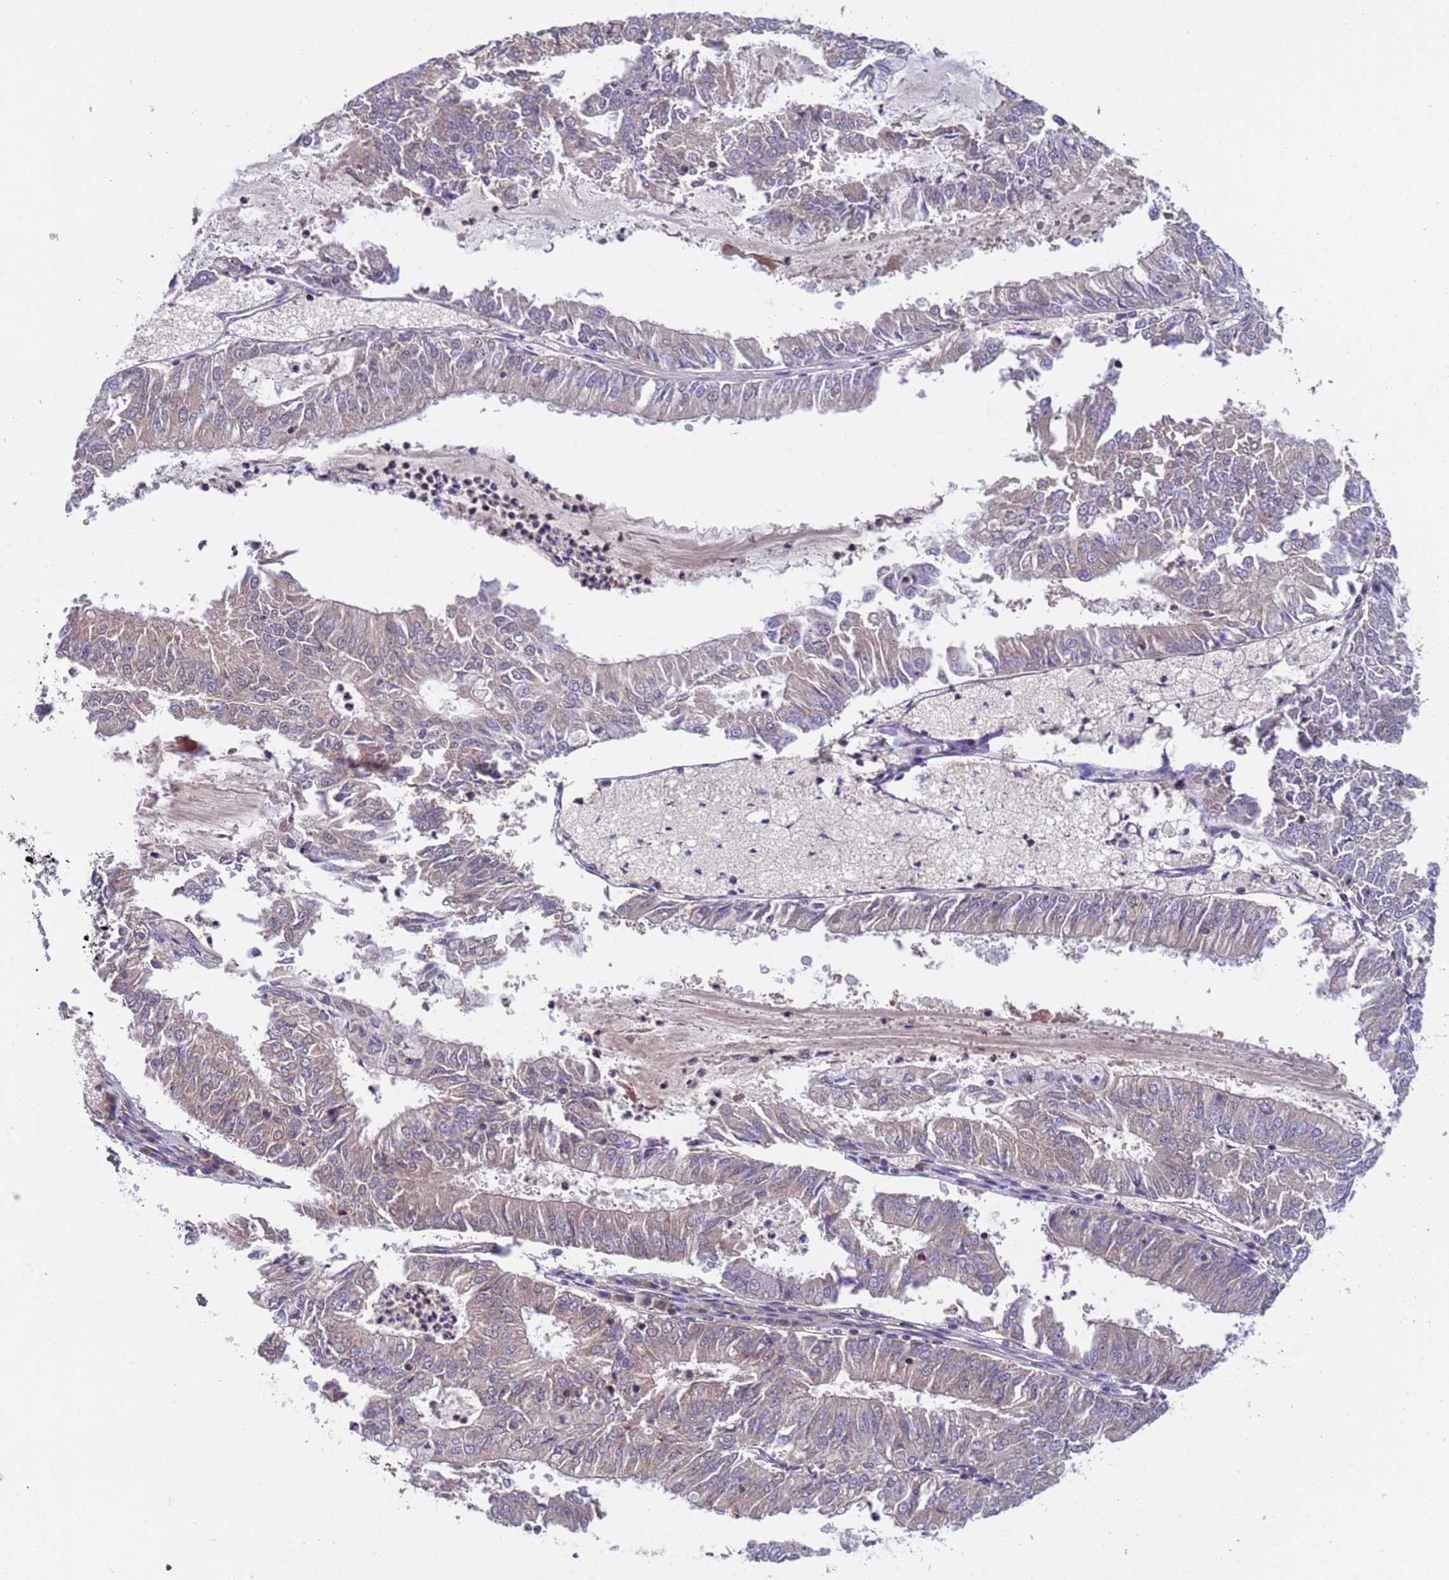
{"staining": {"intensity": "negative", "quantity": "none", "location": "none"}, "tissue": "endometrial cancer", "cell_type": "Tumor cells", "image_type": "cancer", "snomed": [{"axis": "morphology", "description": "Adenocarcinoma, NOS"}, {"axis": "topography", "description": "Endometrium"}], "caption": "DAB immunohistochemical staining of endometrial cancer (adenocarcinoma) reveals no significant positivity in tumor cells.", "gene": "PARP16", "patient": {"sex": "female", "age": 57}}